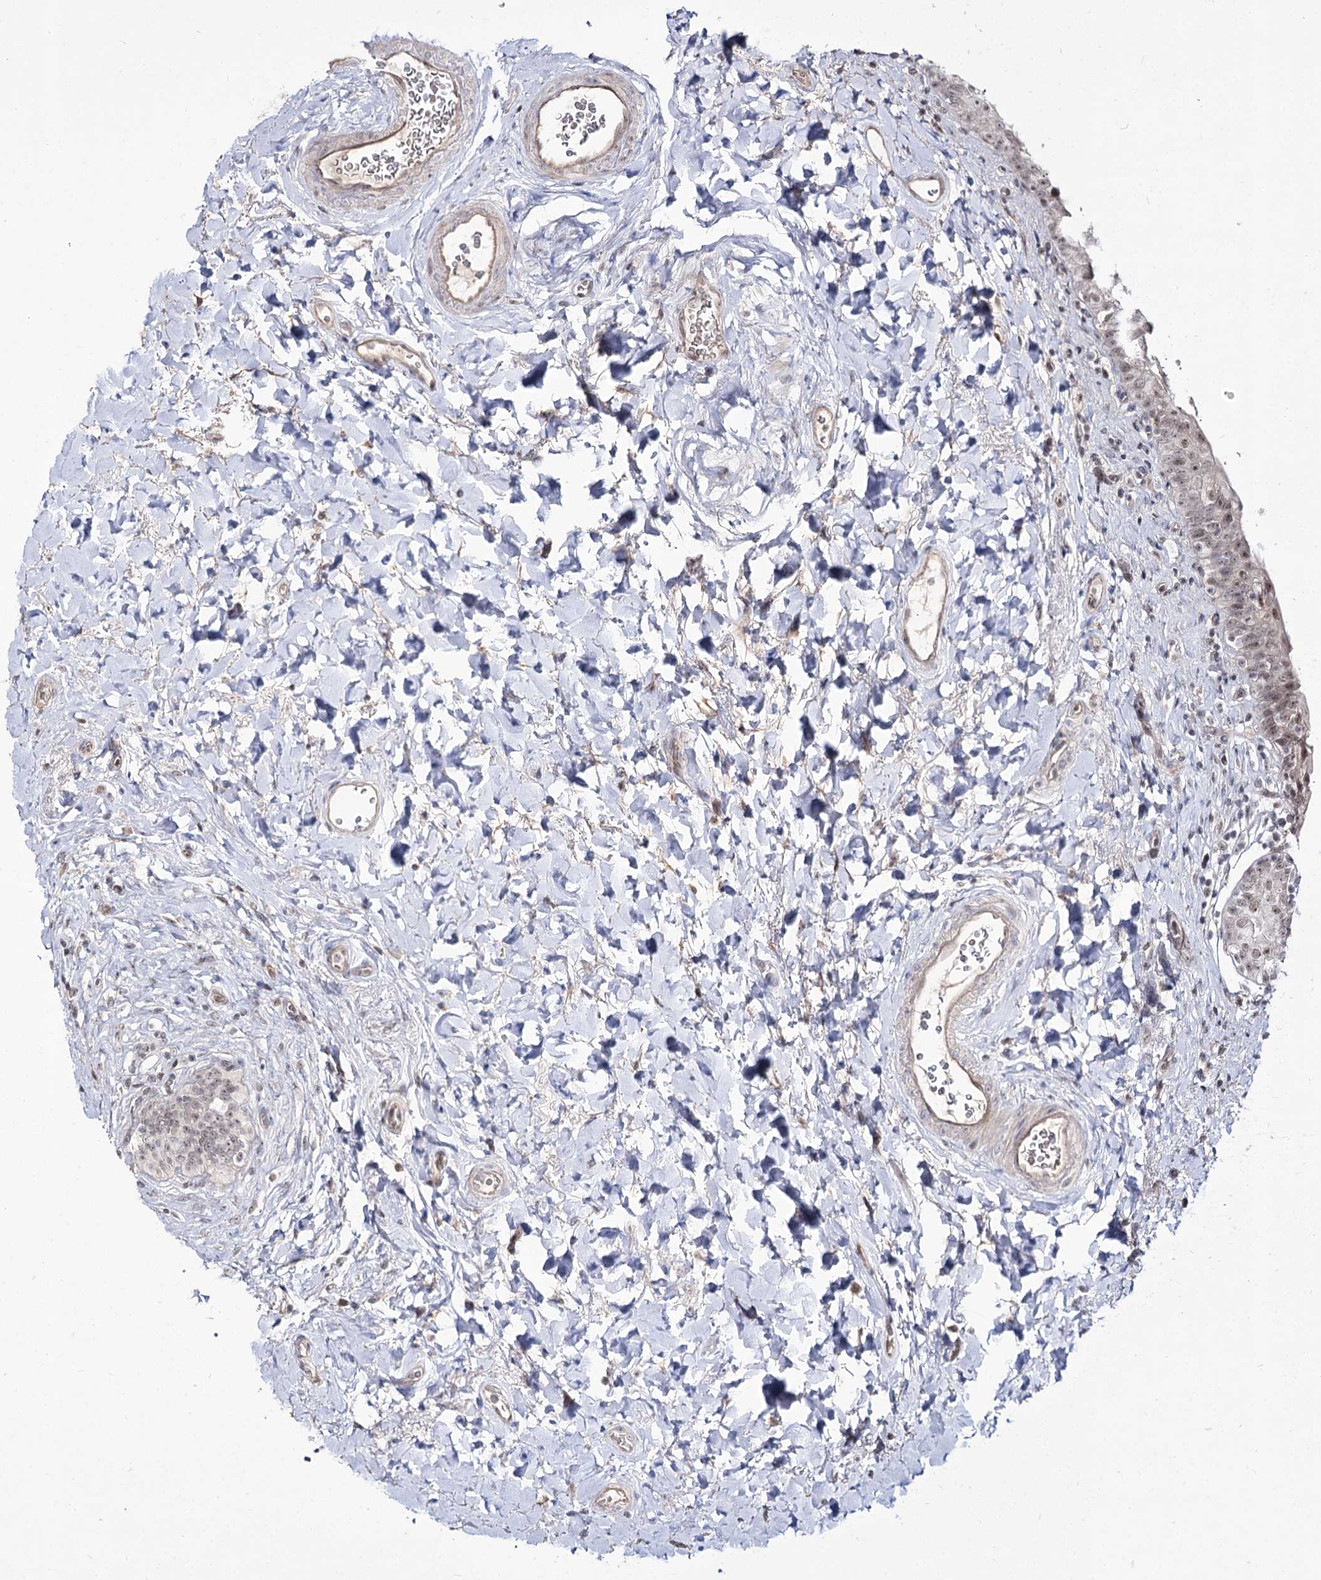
{"staining": {"intensity": "weak", "quantity": "25%-75%", "location": "nuclear"}, "tissue": "urinary bladder", "cell_type": "Urothelial cells", "image_type": "normal", "snomed": [{"axis": "morphology", "description": "Normal tissue, NOS"}, {"axis": "topography", "description": "Urinary bladder"}], "caption": "Urinary bladder stained with immunohistochemistry (IHC) displays weak nuclear positivity in about 25%-75% of urothelial cells.", "gene": "RRP9", "patient": {"sex": "male", "age": 83}}